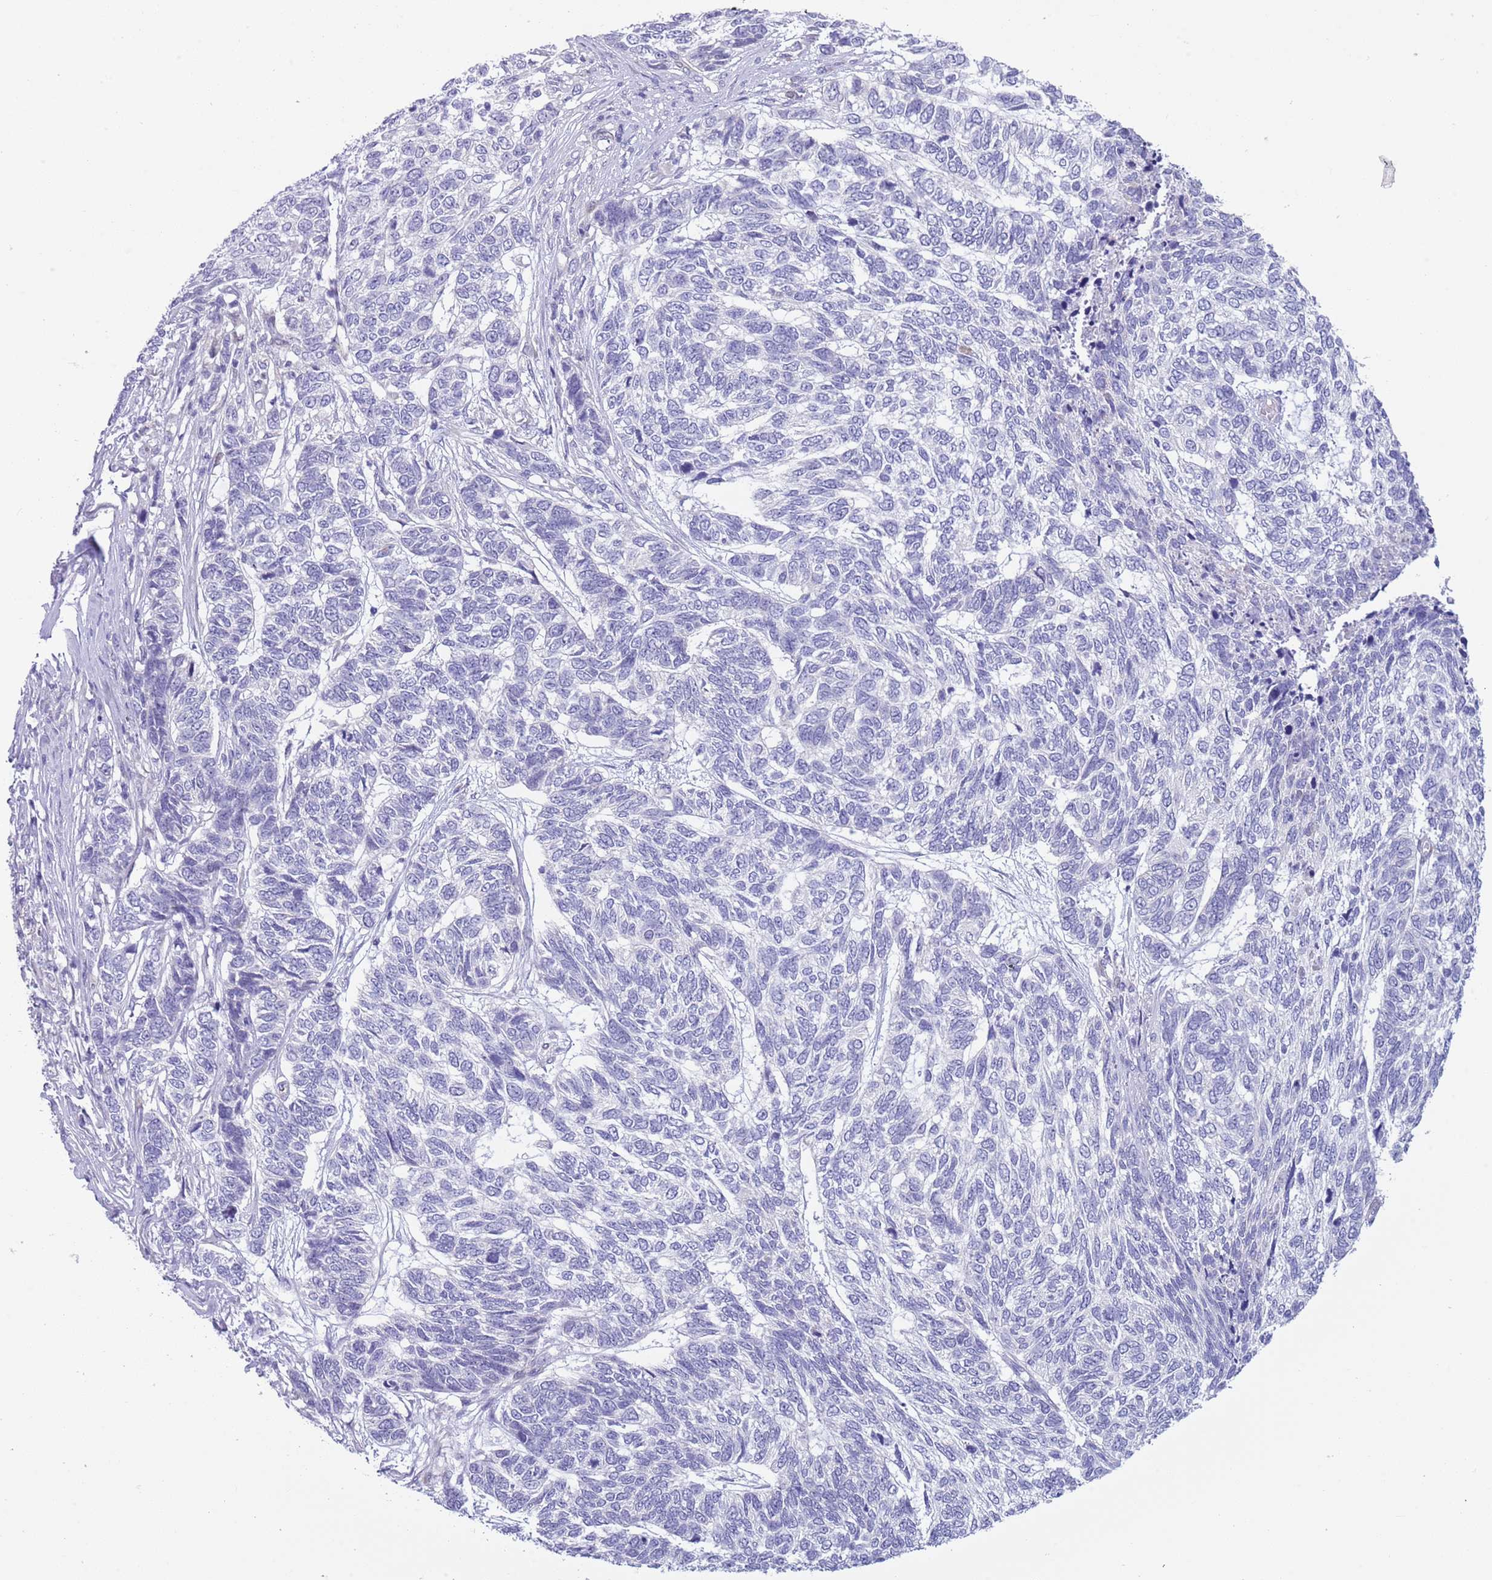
{"staining": {"intensity": "negative", "quantity": "none", "location": "none"}, "tissue": "skin cancer", "cell_type": "Tumor cells", "image_type": "cancer", "snomed": [{"axis": "morphology", "description": "Basal cell carcinoma"}, {"axis": "topography", "description": "Skin"}], "caption": "IHC micrograph of human skin cancer (basal cell carcinoma) stained for a protein (brown), which exhibits no positivity in tumor cells. (DAB immunohistochemistry (IHC), high magnification).", "gene": "ZFP2", "patient": {"sex": "female", "age": 65}}